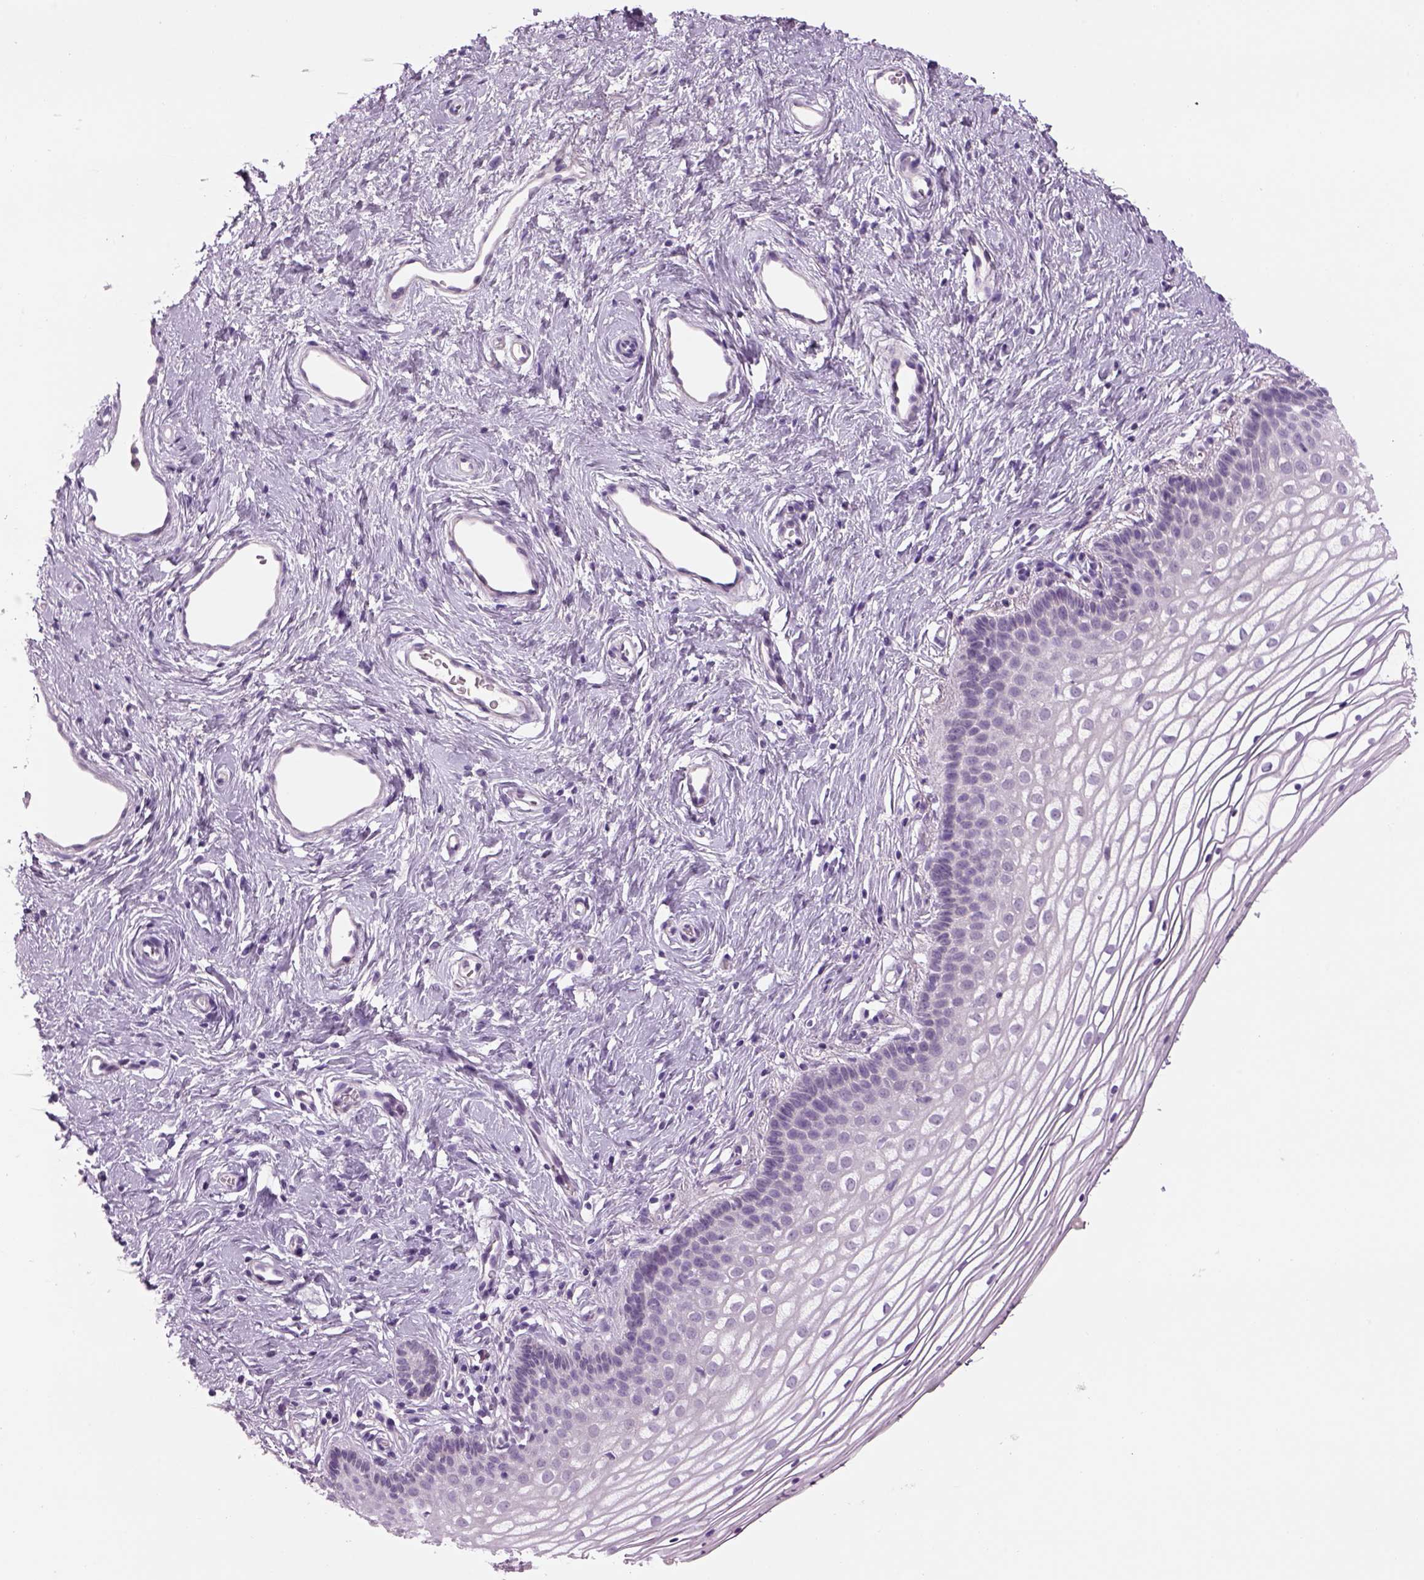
{"staining": {"intensity": "negative", "quantity": "none", "location": "none"}, "tissue": "vagina", "cell_type": "Squamous epithelial cells", "image_type": "normal", "snomed": [{"axis": "morphology", "description": "Normal tissue, NOS"}, {"axis": "topography", "description": "Vagina"}], "caption": "Squamous epithelial cells are negative for protein expression in benign human vagina. (DAB (3,3'-diaminobenzidine) immunohistochemistry (IHC) visualized using brightfield microscopy, high magnification).", "gene": "MDH1B", "patient": {"sex": "female", "age": 36}}